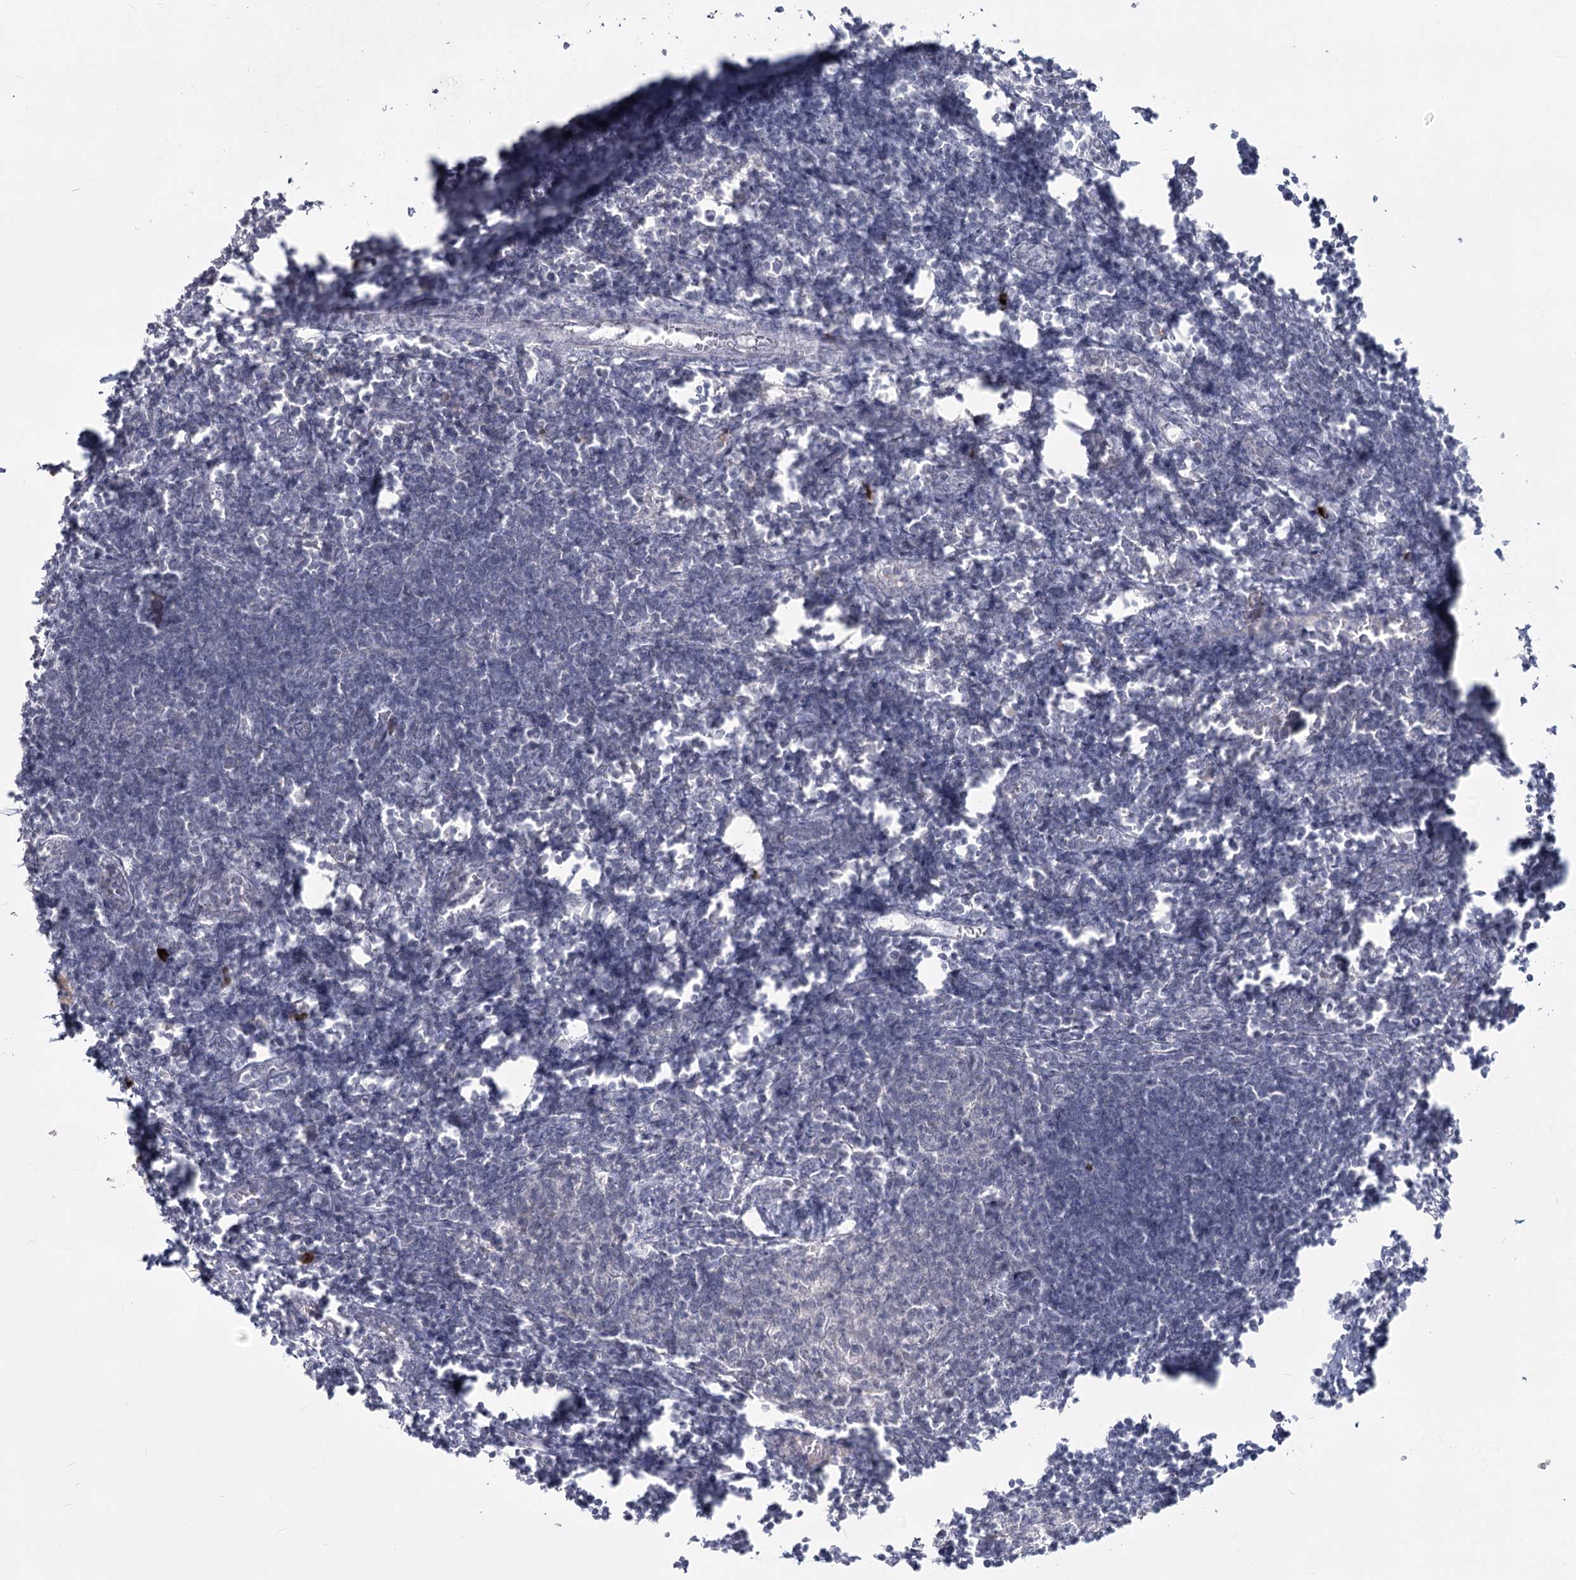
{"staining": {"intensity": "negative", "quantity": "none", "location": "none"}, "tissue": "lymph node", "cell_type": "Germinal center cells", "image_type": "normal", "snomed": [{"axis": "morphology", "description": "Normal tissue, NOS"}, {"axis": "morphology", "description": "Malignant melanoma, Metastatic site"}, {"axis": "topography", "description": "Lymph node"}], "caption": "Human lymph node stained for a protein using immunohistochemistry shows no positivity in germinal center cells.", "gene": "LY6G5C", "patient": {"sex": "male", "age": 41}}